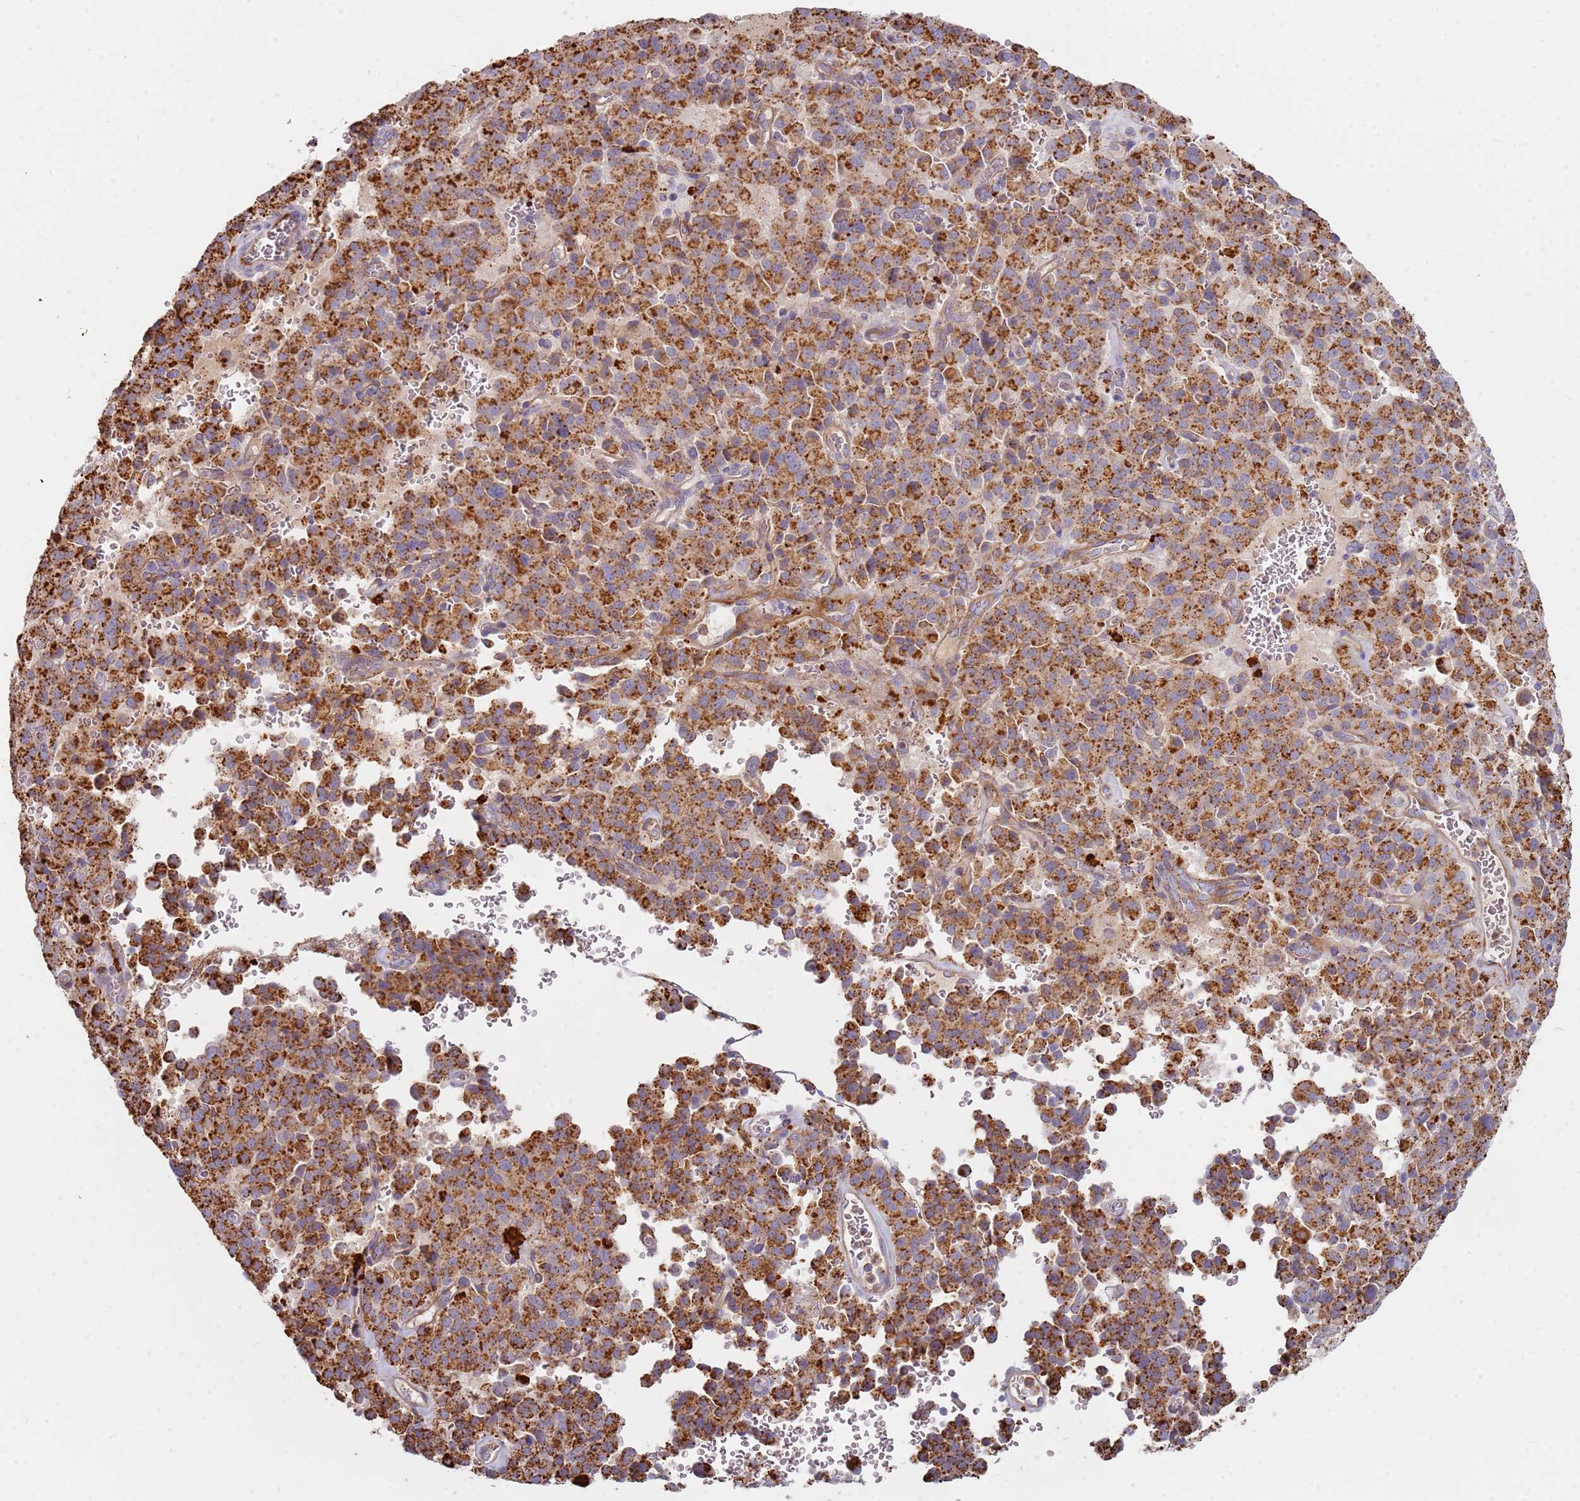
{"staining": {"intensity": "strong", "quantity": ">75%", "location": "cytoplasmic/membranous"}, "tissue": "pancreatic cancer", "cell_type": "Tumor cells", "image_type": "cancer", "snomed": [{"axis": "morphology", "description": "Adenocarcinoma, NOS"}, {"axis": "topography", "description": "Pancreas"}], "caption": "Pancreatic cancer was stained to show a protein in brown. There is high levels of strong cytoplasmic/membranous expression in approximately >75% of tumor cells.", "gene": "TMEM229B", "patient": {"sex": "male", "age": 65}}